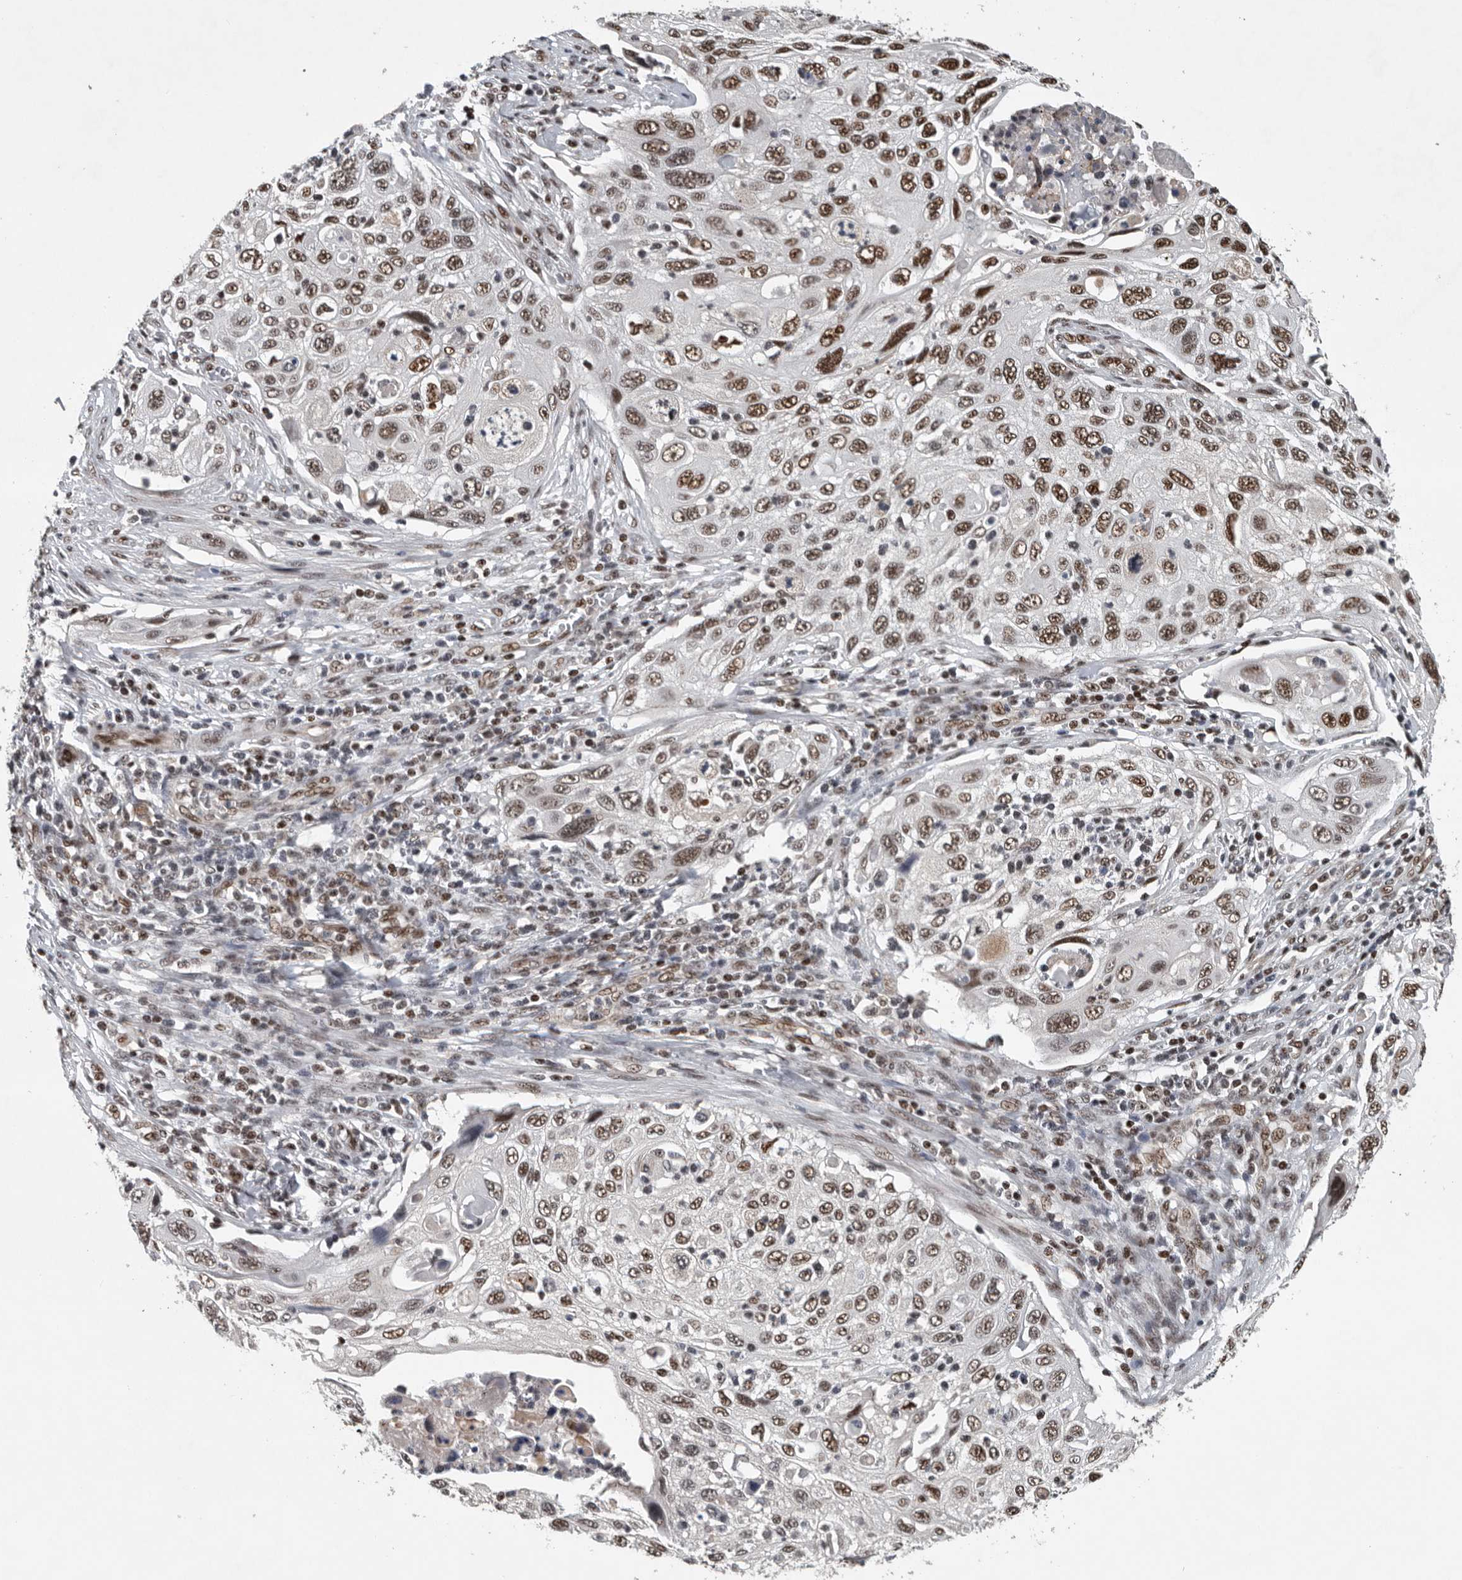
{"staining": {"intensity": "moderate", "quantity": ">75%", "location": "nuclear"}, "tissue": "cervical cancer", "cell_type": "Tumor cells", "image_type": "cancer", "snomed": [{"axis": "morphology", "description": "Squamous cell carcinoma, NOS"}, {"axis": "topography", "description": "Cervix"}], "caption": "Immunohistochemistry (IHC) micrograph of neoplastic tissue: squamous cell carcinoma (cervical) stained using IHC reveals medium levels of moderate protein expression localized specifically in the nuclear of tumor cells, appearing as a nuclear brown color.", "gene": "SENP7", "patient": {"sex": "female", "age": 70}}